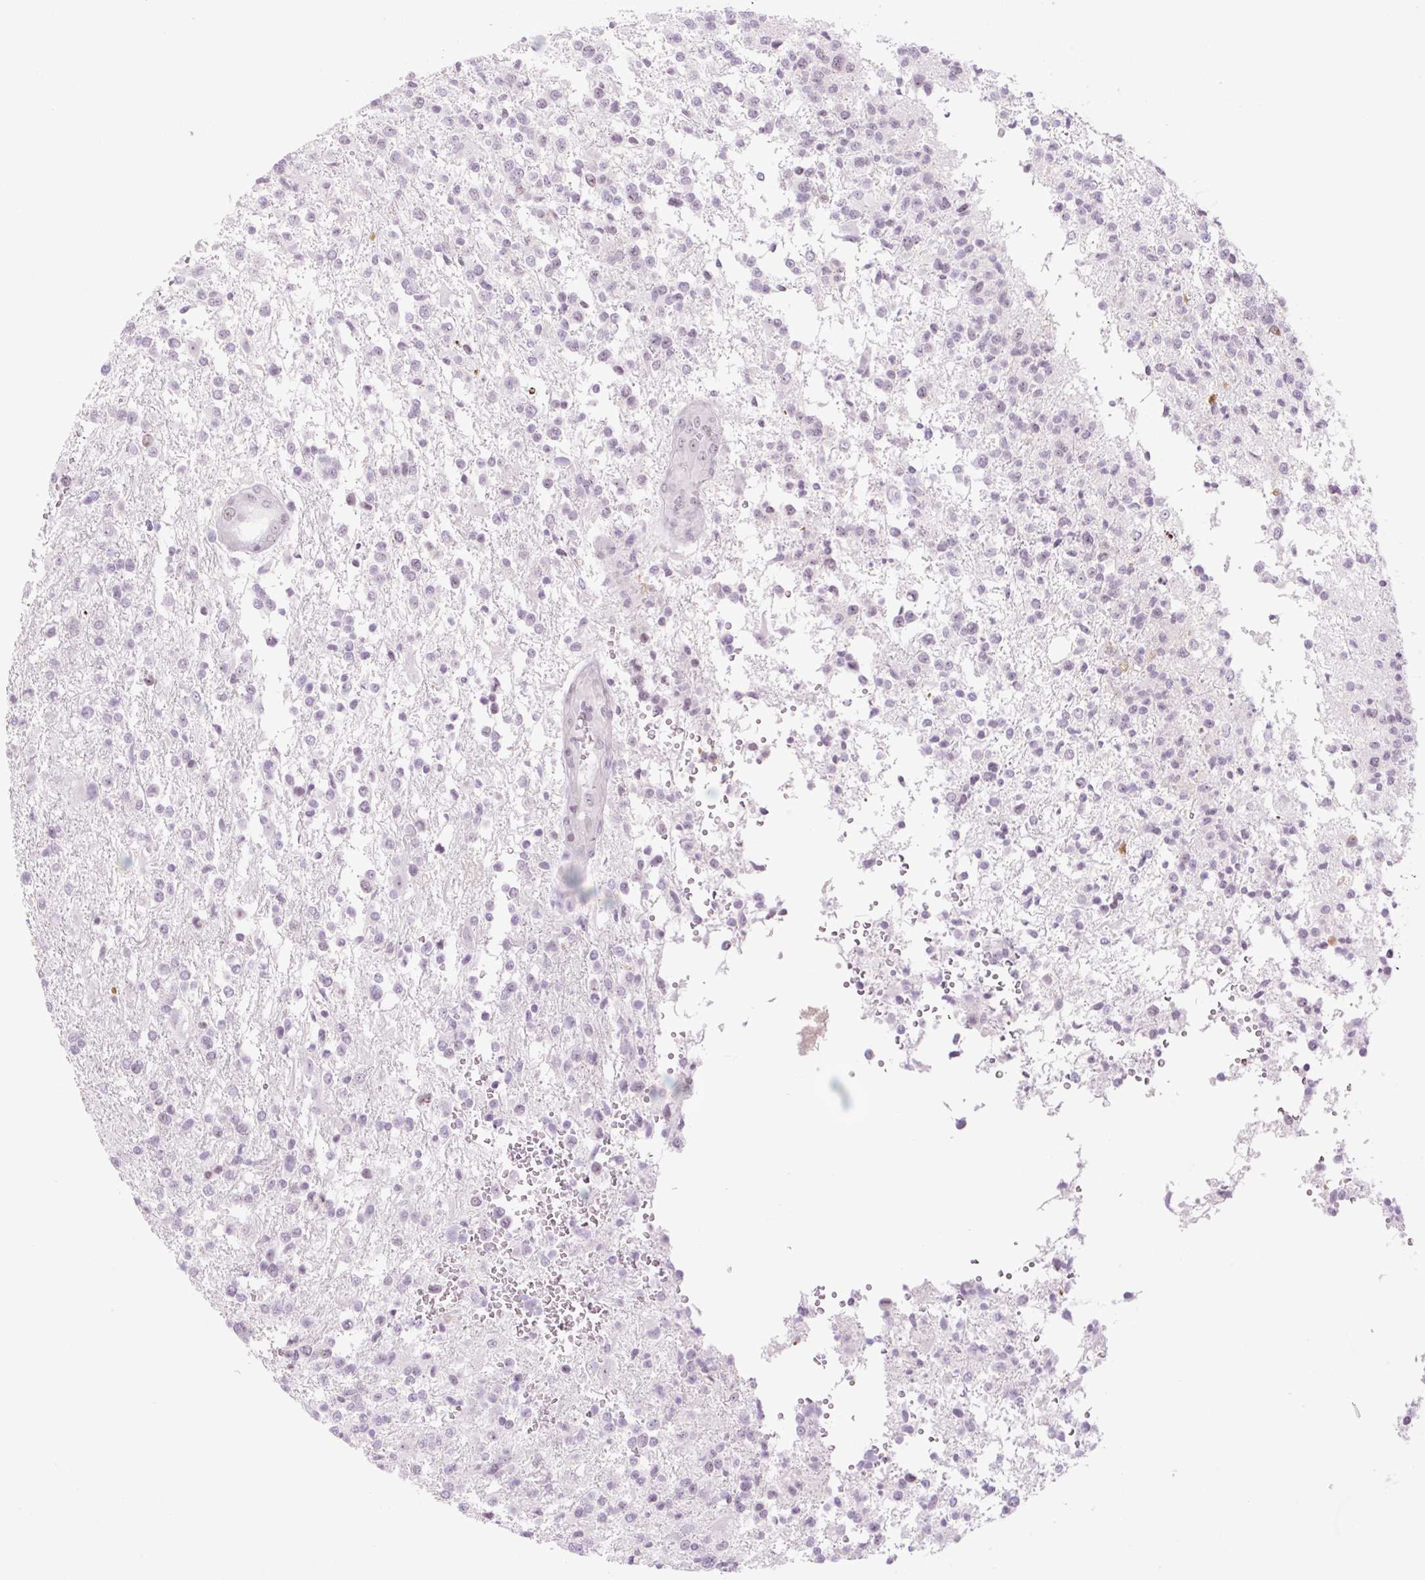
{"staining": {"intensity": "weak", "quantity": "<25%", "location": "nuclear"}, "tissue": "glioma", "cell_type": "Tumor cells", "image_type": "cancer", "snomed": [{"axis": "morphology", "description": "Glioma, malignant, High grade"}, {"axis": "topography", "description": "Brain"}], "caption": "High power microscopy histopathology image of an immunohistochemistry (IHC) image of malignant high-grade glioma, revealing no significant positivity in tumor cells.", "gene": "ZNF417", "patient": {"sex": "male", "age": 56}}